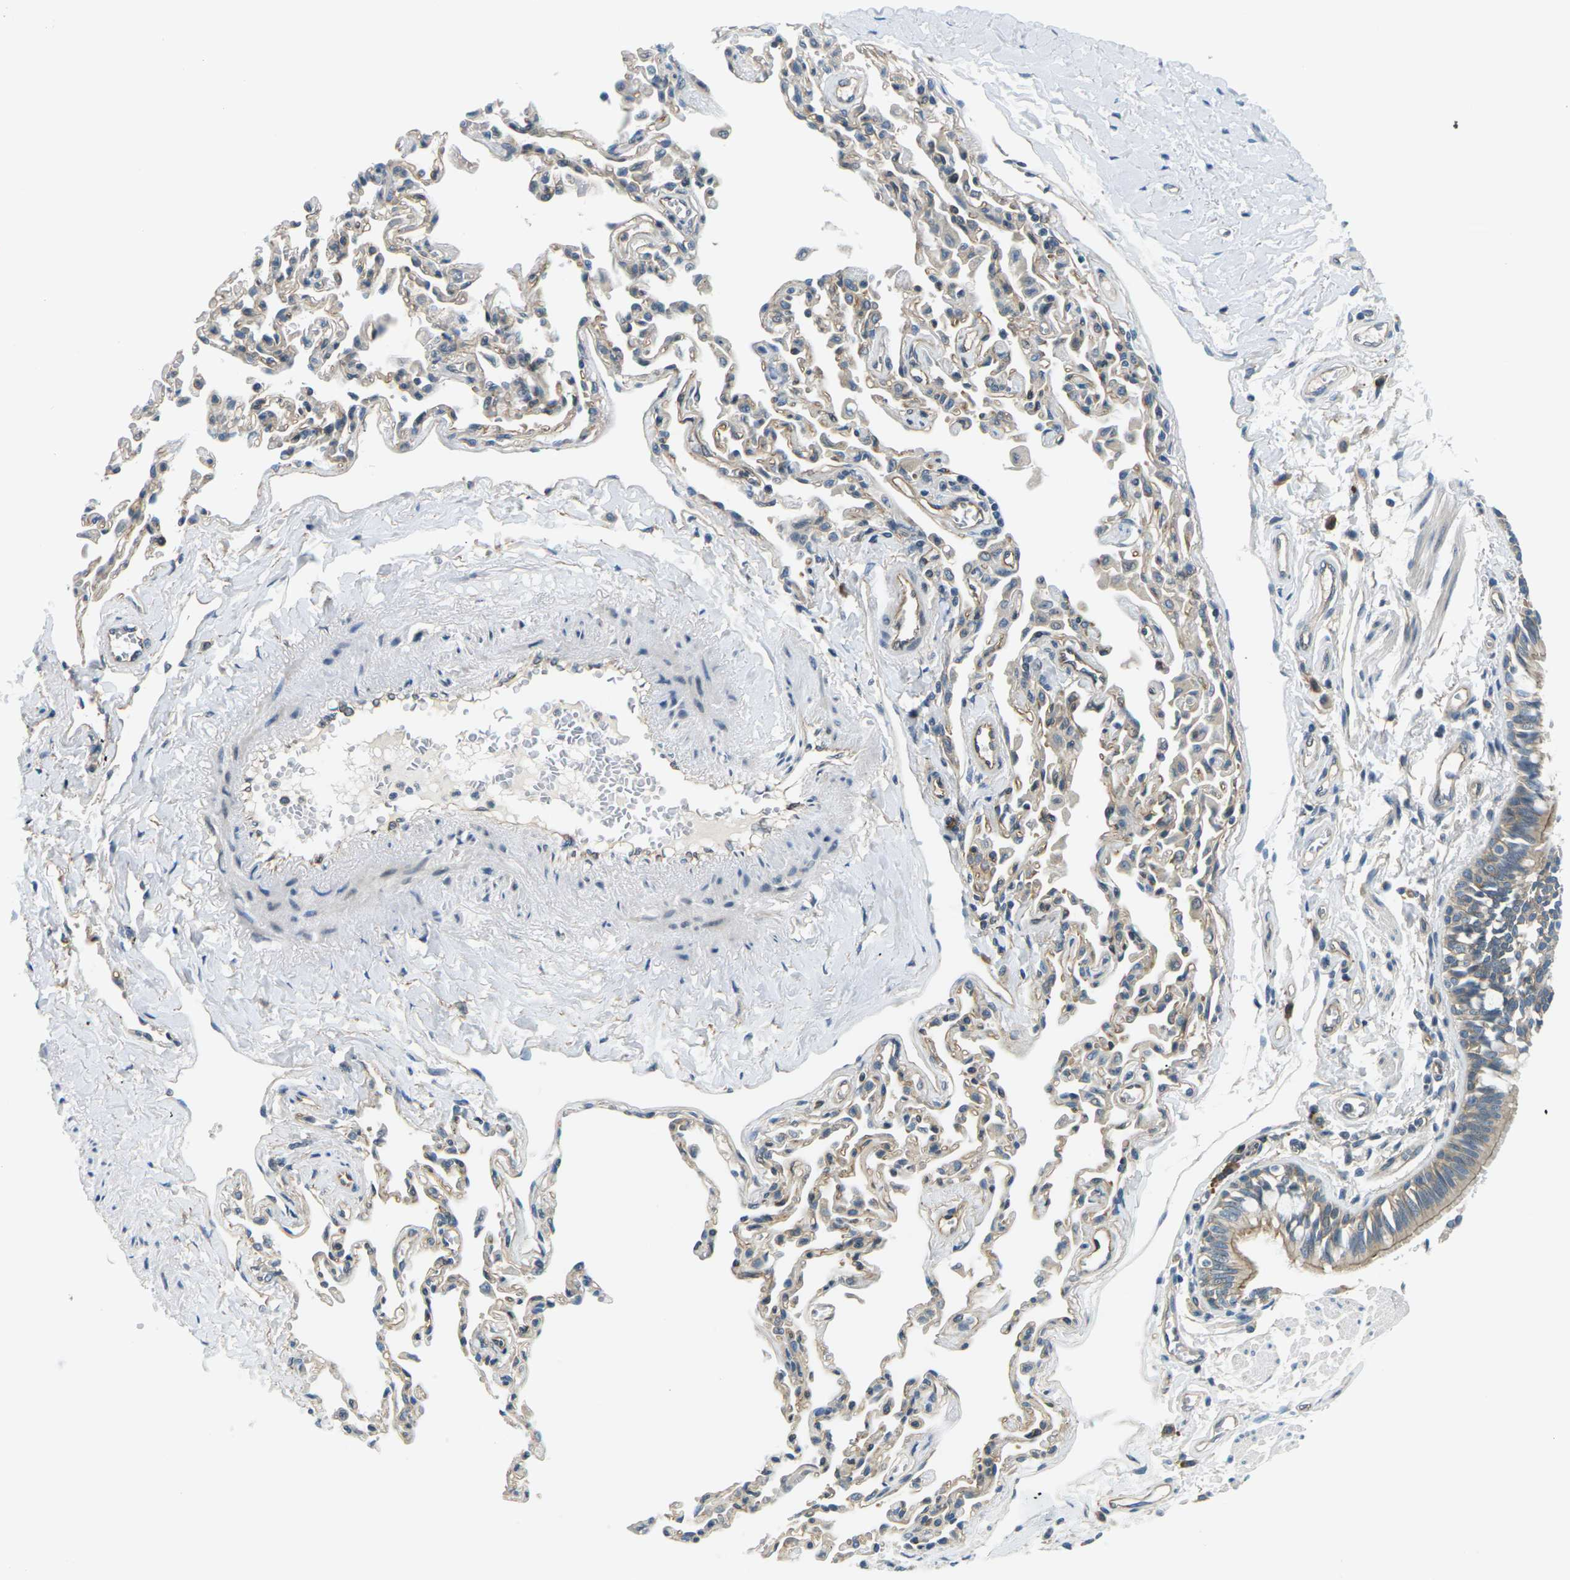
{"staining": {"intensity": "moderate", "quantity": ">75%", "location": "cytoplasmic/membranous"}, "tissue": "bronchus", "cell_type": "Respiratory epithelial cells", "image_type": "normal", "snomed": [{"axis": "morphology", "description": "Normal tissue, NOS"}, {"axis": "topography", "description": "Bronchus"}, {"axis": "topography", "description": "Lung"}], "caption": "High-power microscopy captured an immunohistochemistry (IHC) image of benign bronchus, revealing moderate cytoplasmic/membranous expression in approximately >75% of respiratory epithelial cells. The protein of interest is stained brown, and the nuclei are stained in blue (DAB (3,3'-diaminobenzidine) IHC with brightfield microscopy, high magnification).", "gene": "SLC13A3", "patient": {"sex": "male", "age": 64}}